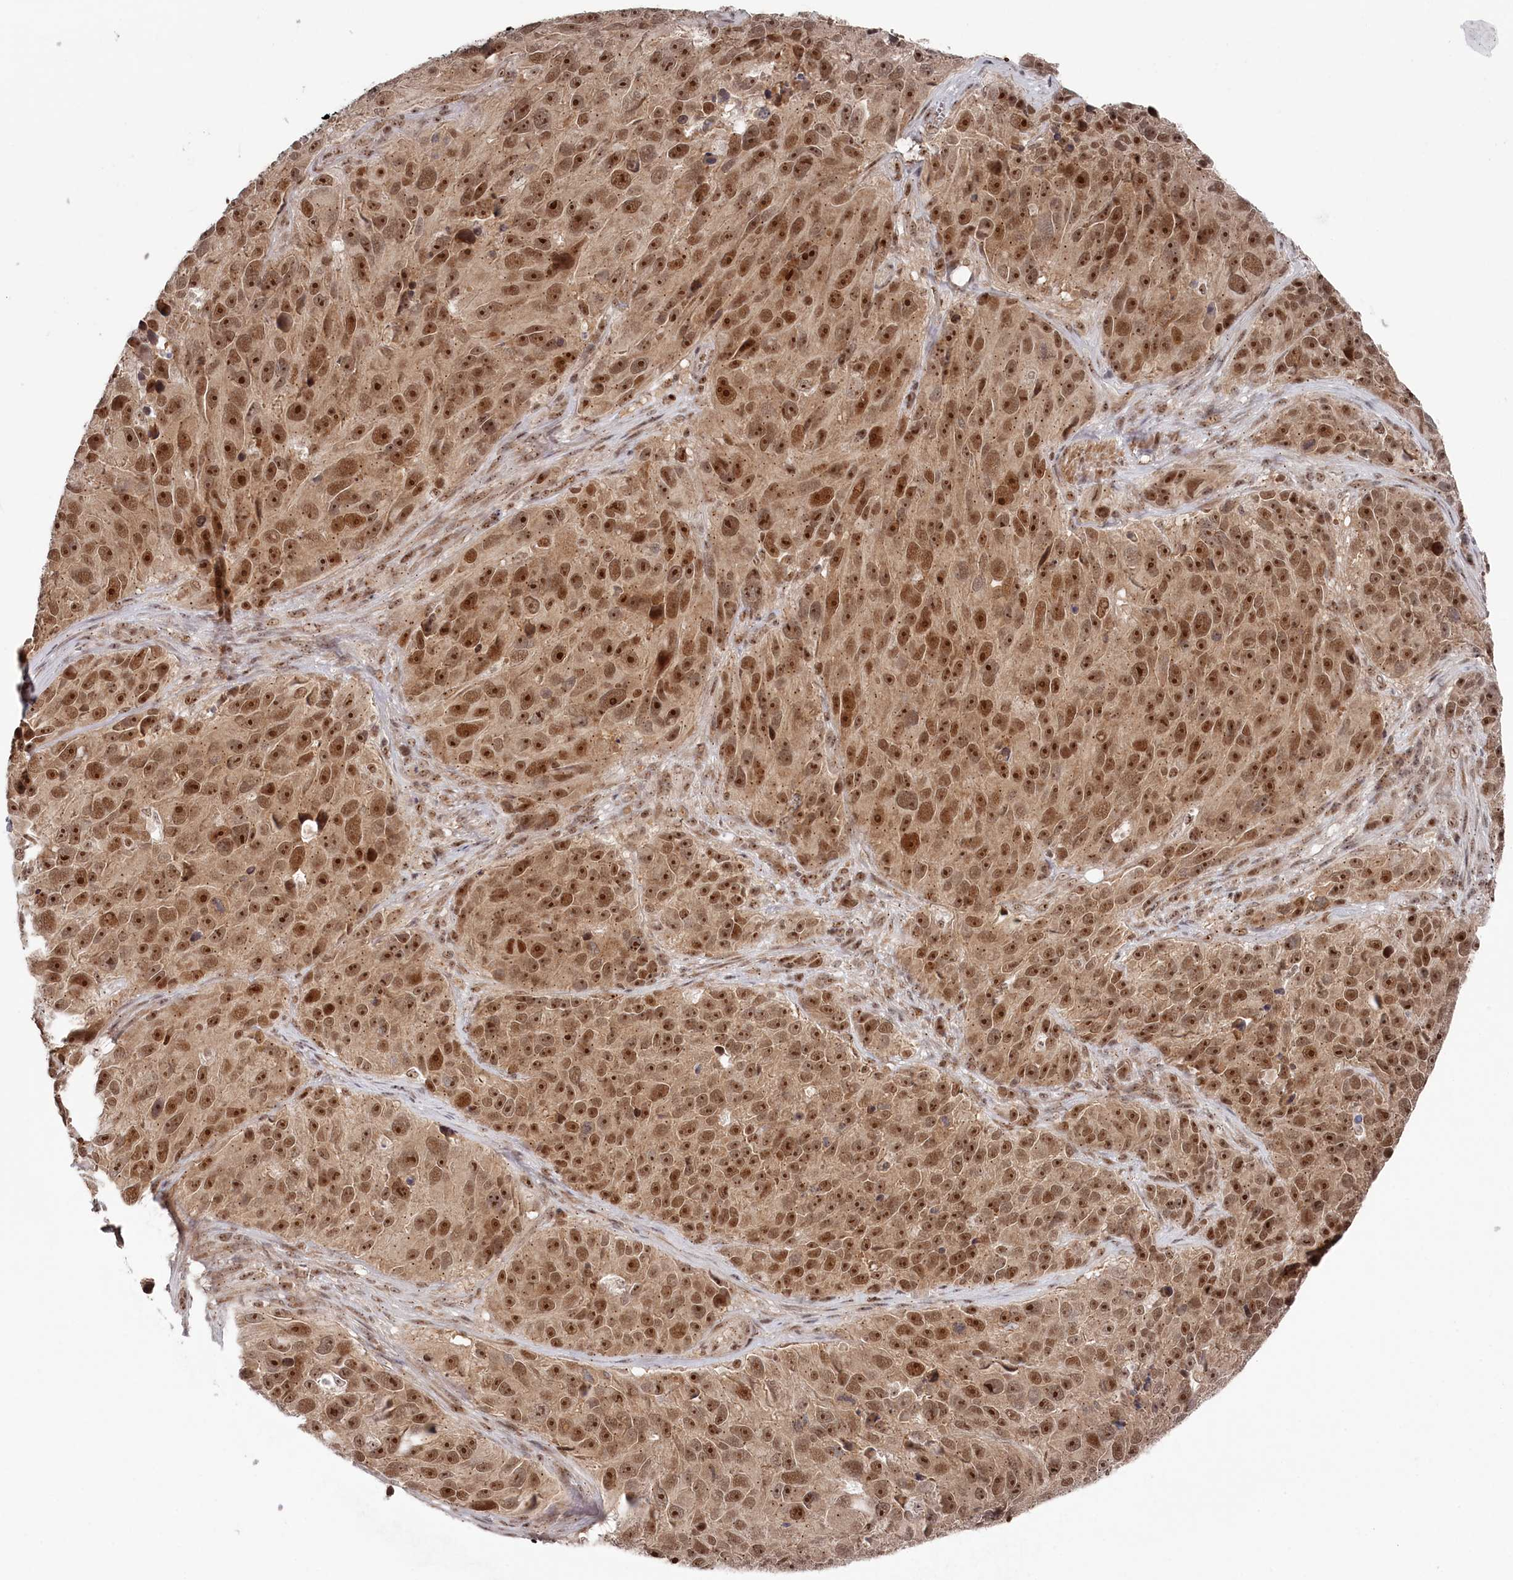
{"staining": {"intensity": "moderate", "quantity": ">75%", "location": "cytoplasmic/membranous,nuclear"}, "tissue": "melanoma", "cell_type": "Tumor cells", "image_type": "cancer", "snomed": [{"axis": "morphology", "description": "Malignant melanoma, NOS"}, {"axis": "topography", "description": "Skin"}], "caption": "An immunohistochemistry (IHC) micrograph of neoplastic tissue is shown. Protein staining in brown labels moderate cytoplasmic/membranous and nuclear positivity in malignant melanoma within tumor cells.", "gene": "EXOSC1", "patient": {"sex": "male", "age": 84}}